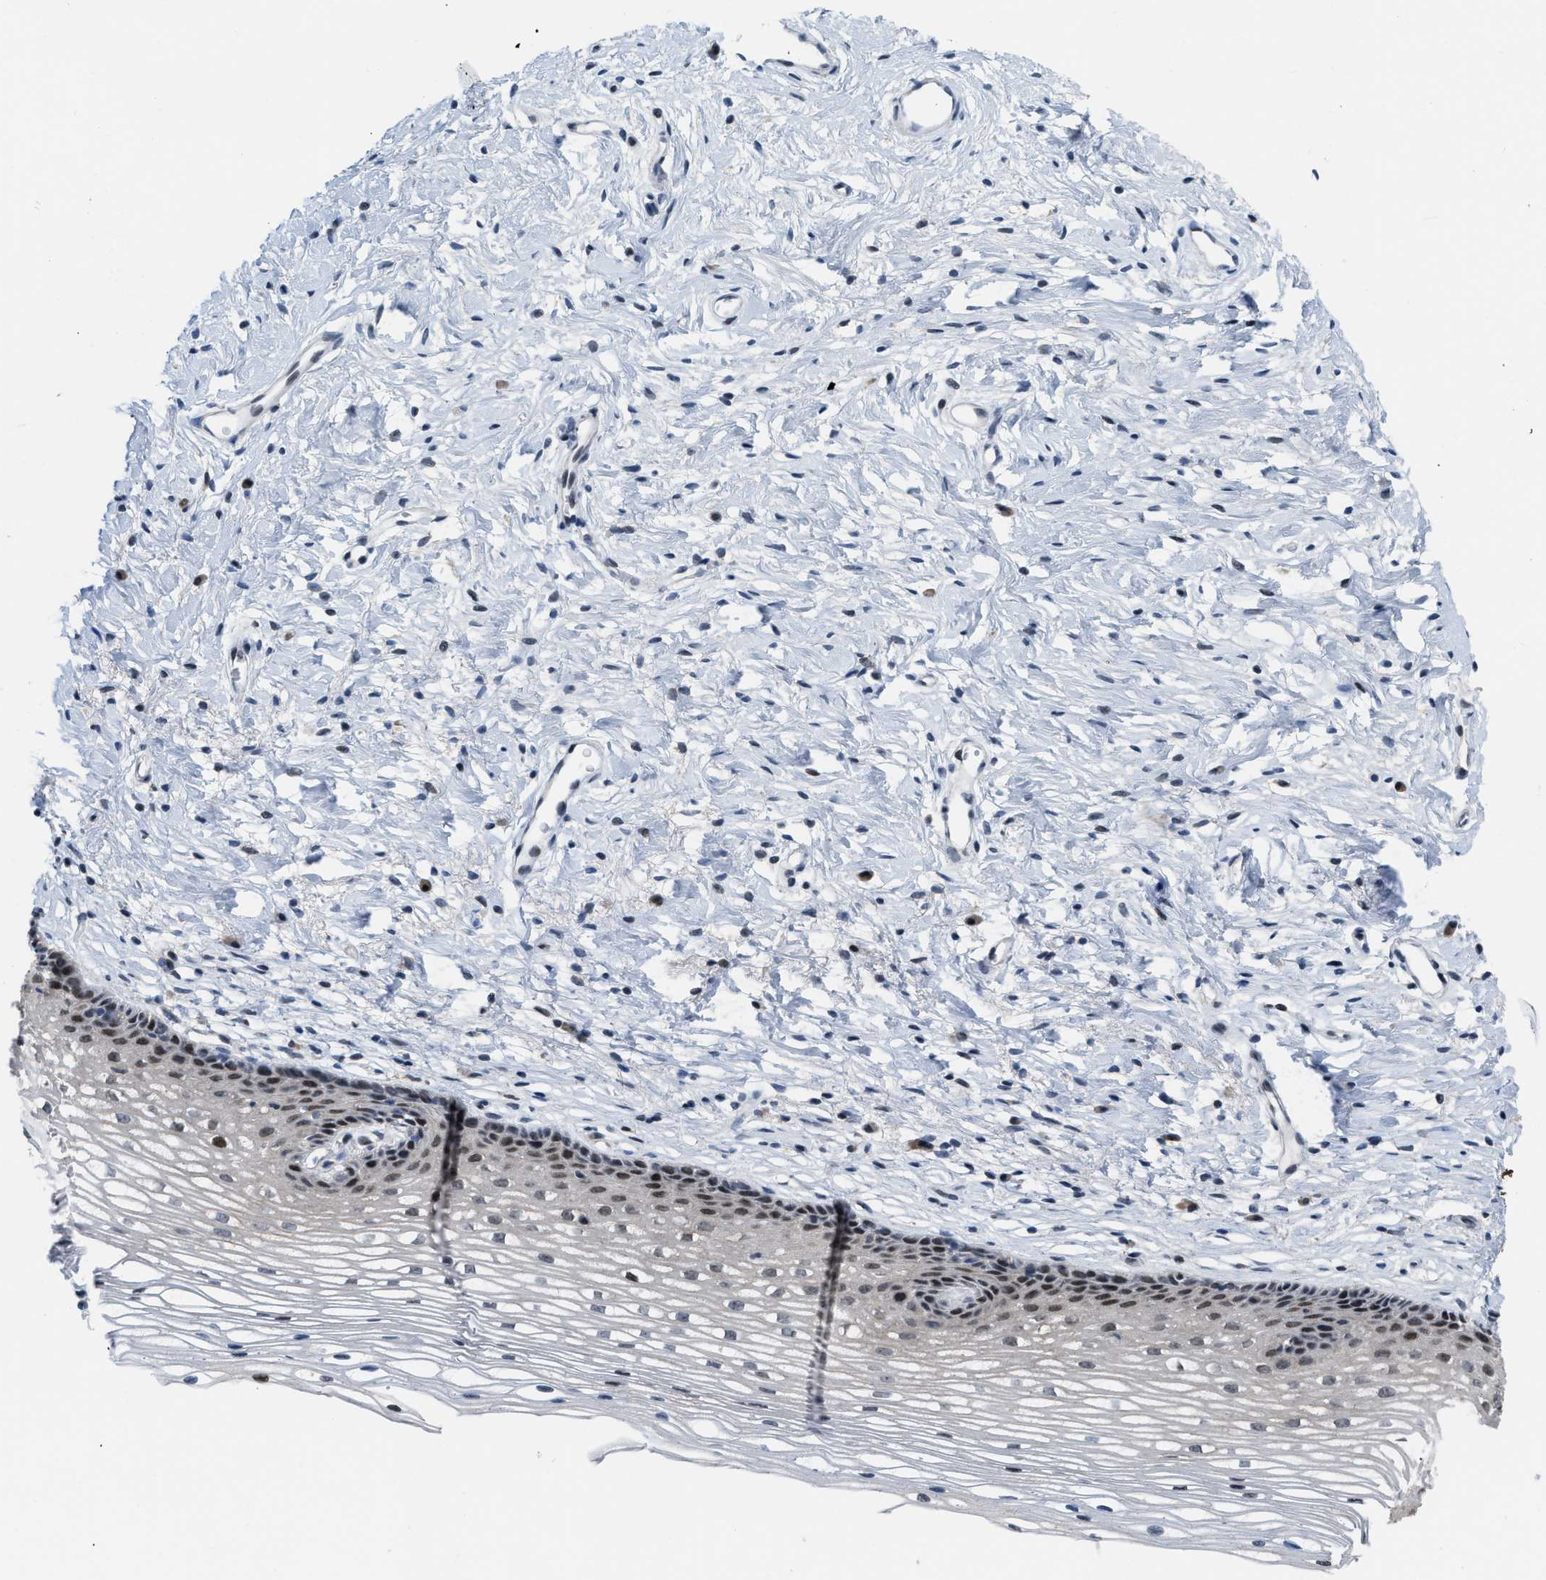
{"staining": {"intensity": "moderate", "quantity": "<25%", "location": "nuclear"}, "tissue": "cervix", "cell_type": "Squamous epithelial cells", "image_type": "normal", "snomed": [{"axis": "morphology", "description": "Normal tissue, NOS"}, {"axis": "topography", "description": "Cervix"}], "caption": "Squamous epithelial cells show moderate nuclear positivity in about <25% of cells in benign cervix.", "gene": "SETDB1", "patient": {"sex": "female", "age": 77}}